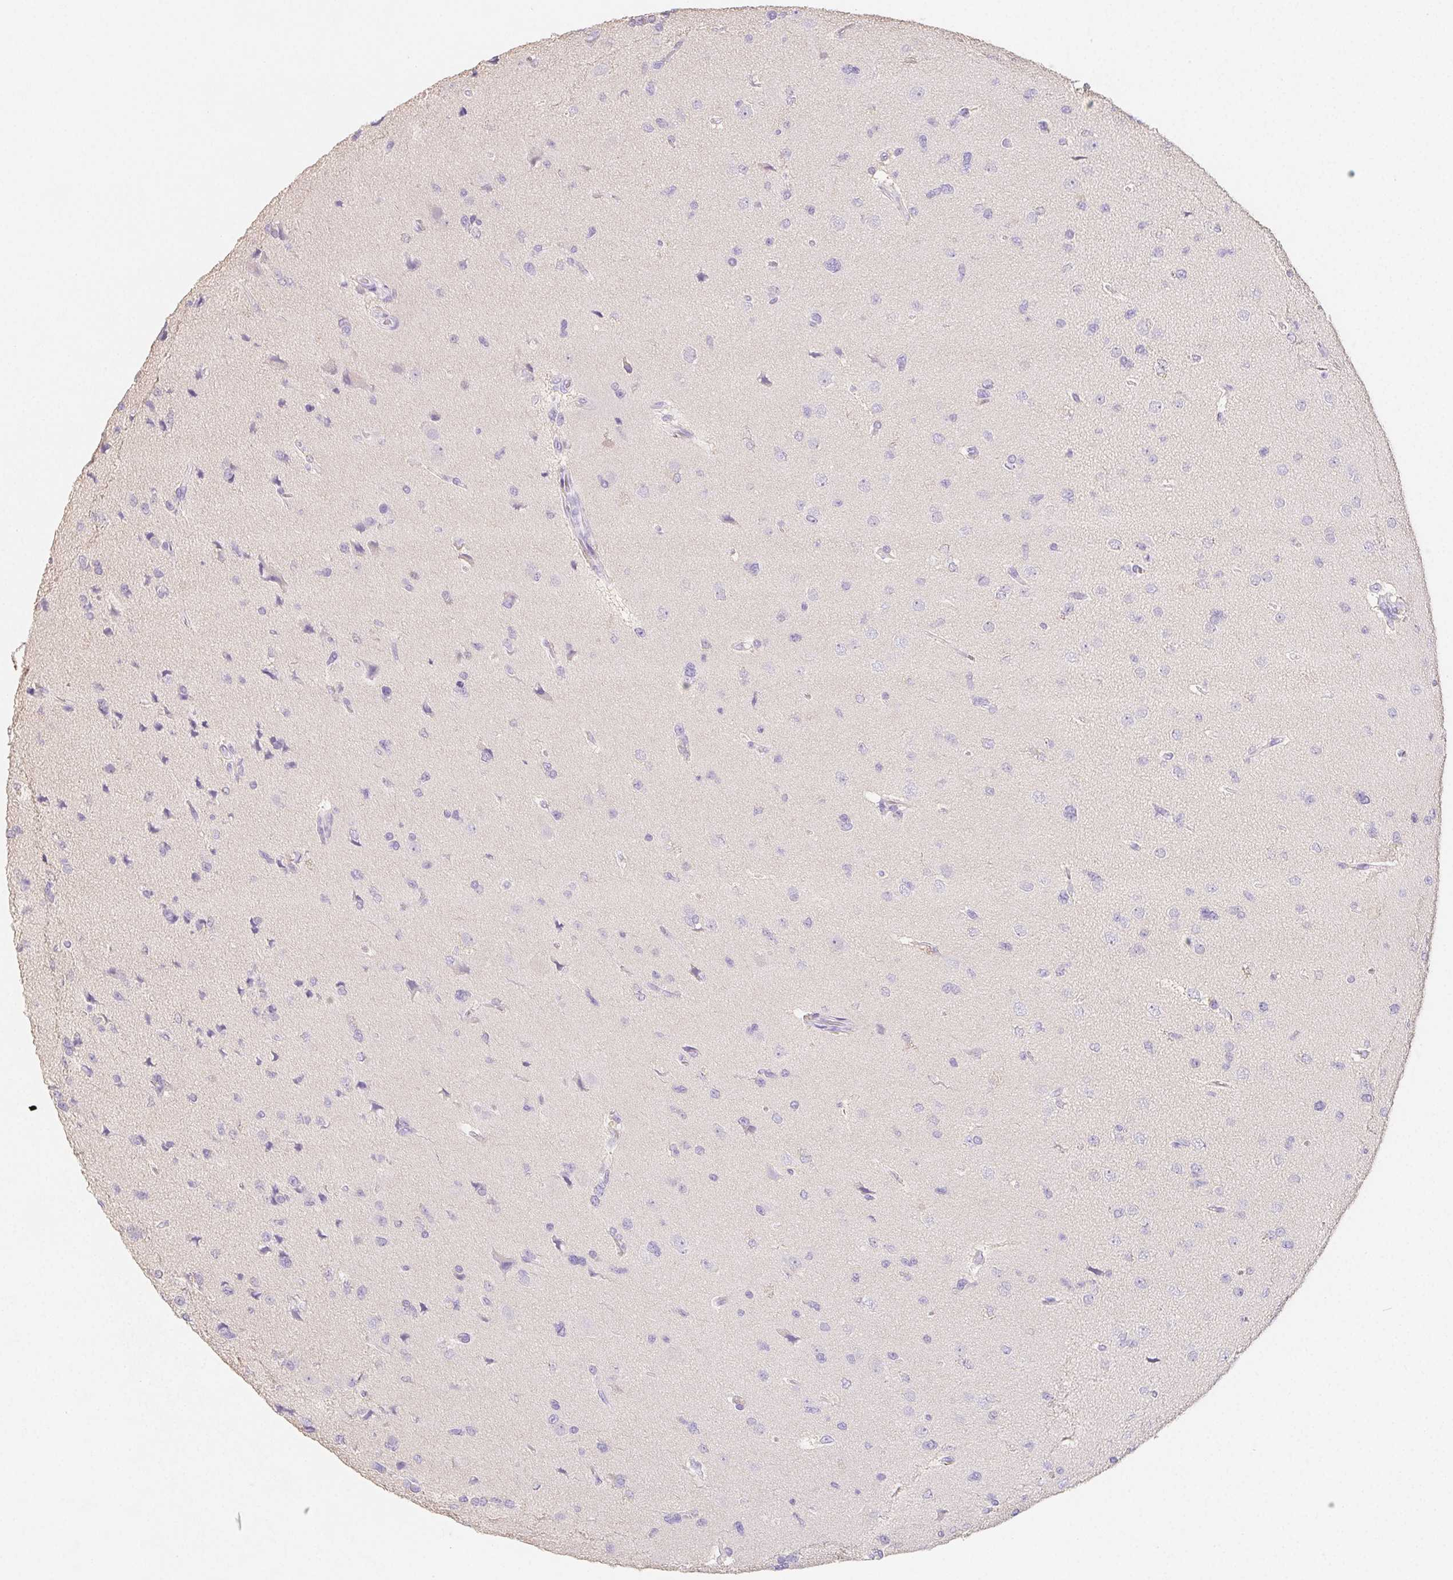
{"staining": {"intensity": "negative", "quantity": "none", "location": "none"}, "tissue": "glioma", "cell_type": "Tumor cells", "image_type": "cancer", "snomed": [{"axis": "morphology", "description": "Glioma, malignant, Low grade"}, {"axis": "topography", "description": "Brain"}], "caption": "This photomicrograph is of low-grade glioma (malignant) stained with IHC to label a protein in brown with the nuclei are counter-stained blue. There is no staining in tumor cells.", "gene": "ZBBX", "patient": {"sex": "female", "age": 55}}